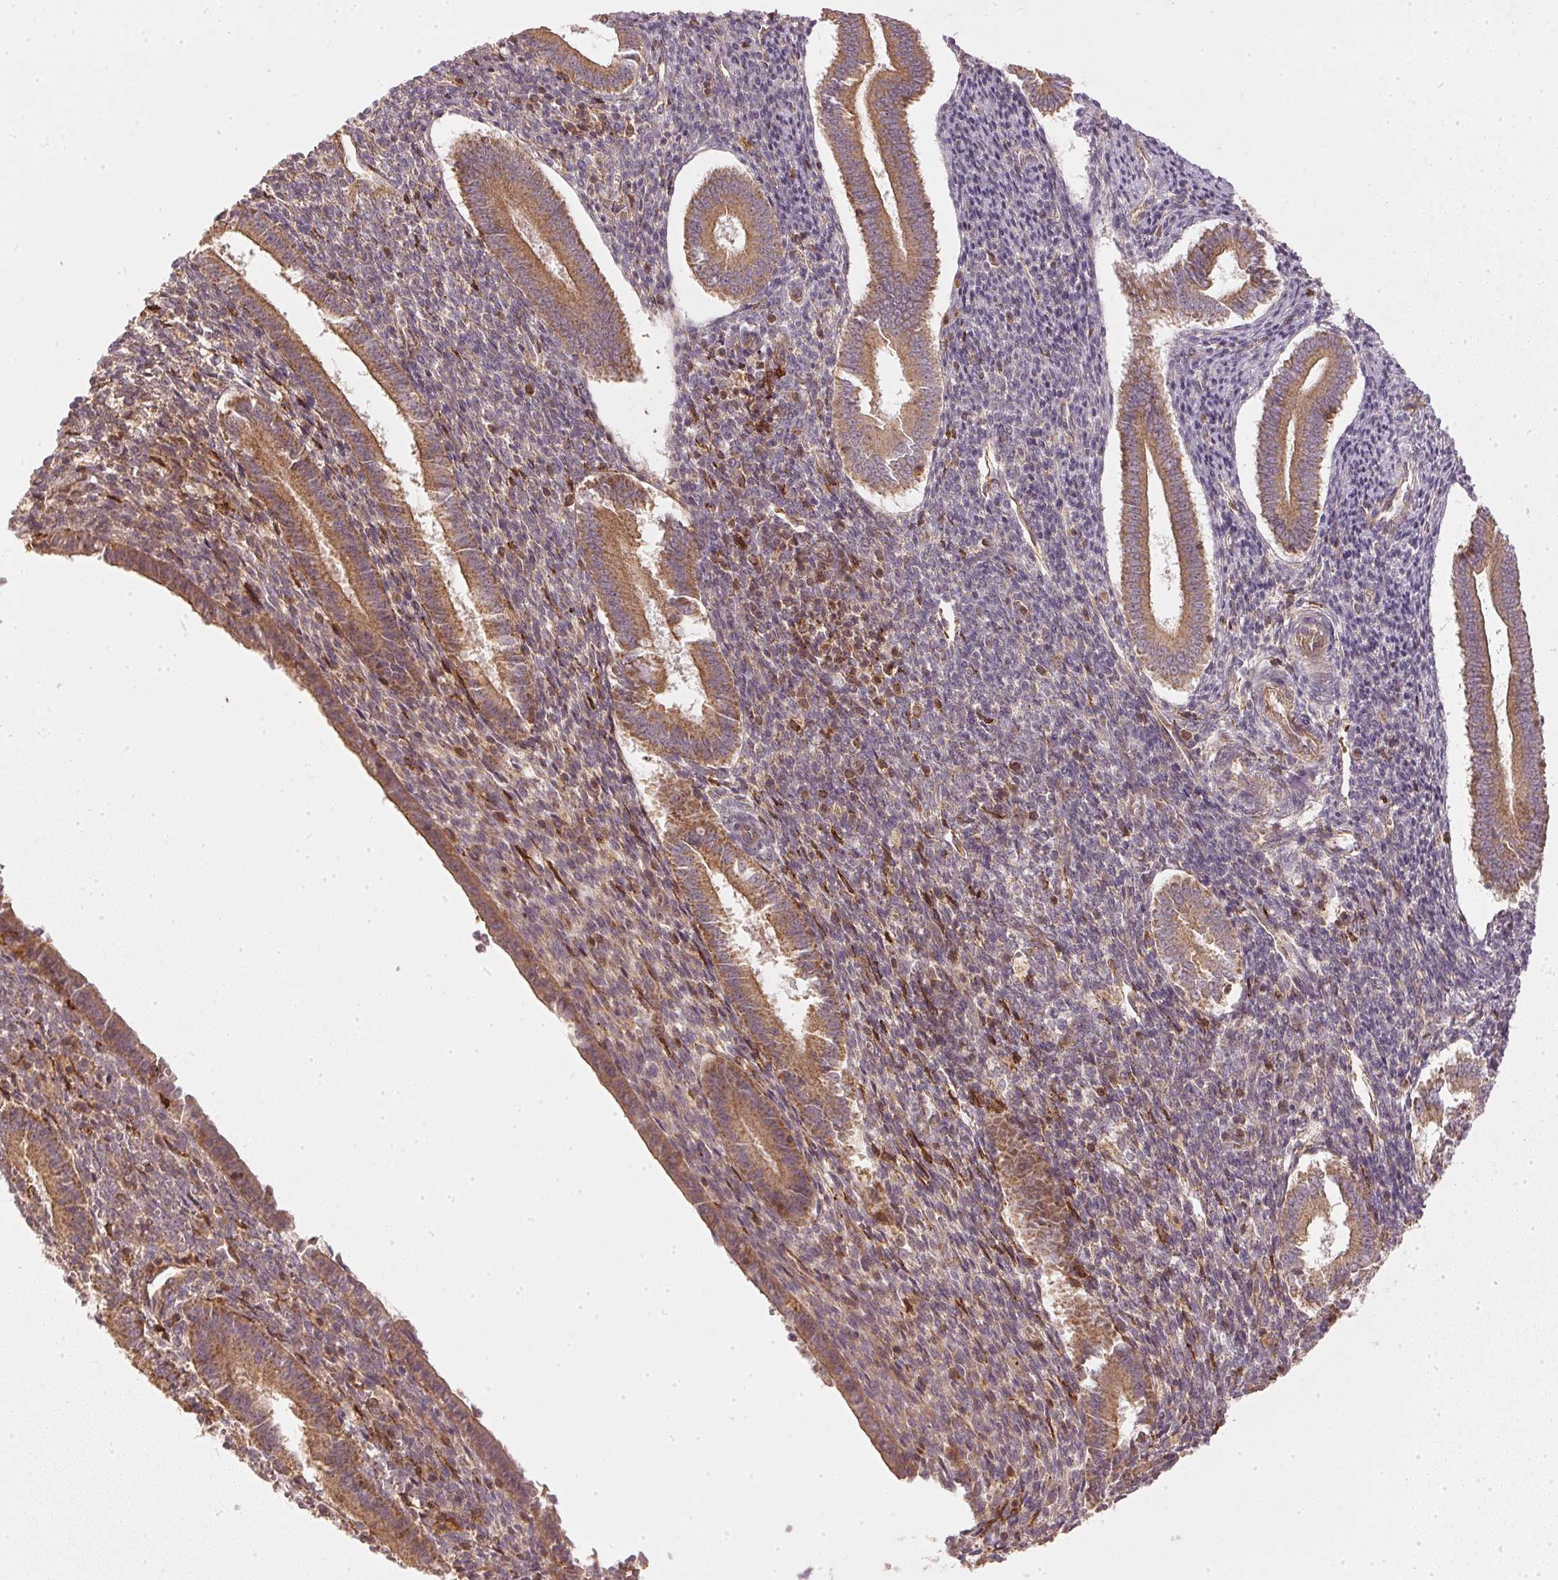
{"staining": {"intensity": "negative", "quantity": "none", "location": "none"}, "tissue": "endometrium", "cell_type": "Cells in endometrial stroma", "image_type": "normal", "snomed": [{"axis": "morphology", "description": "Normal tissue, NOS"}, {"axis": "topography", "description": "Endometrium"}], "caption": "The micrograph demonstrates no staining of cells in endometrial stroma in benign endometrium. (Stains: DAB (3,3'-diaminobenzidine) immunohistochemistry (IHC) with hematoxylin counter stain, Microscopy: brightfield microscopy at high magnification).", "gene": "NADK2", "patient": {"sex": "female", "age": 25}}